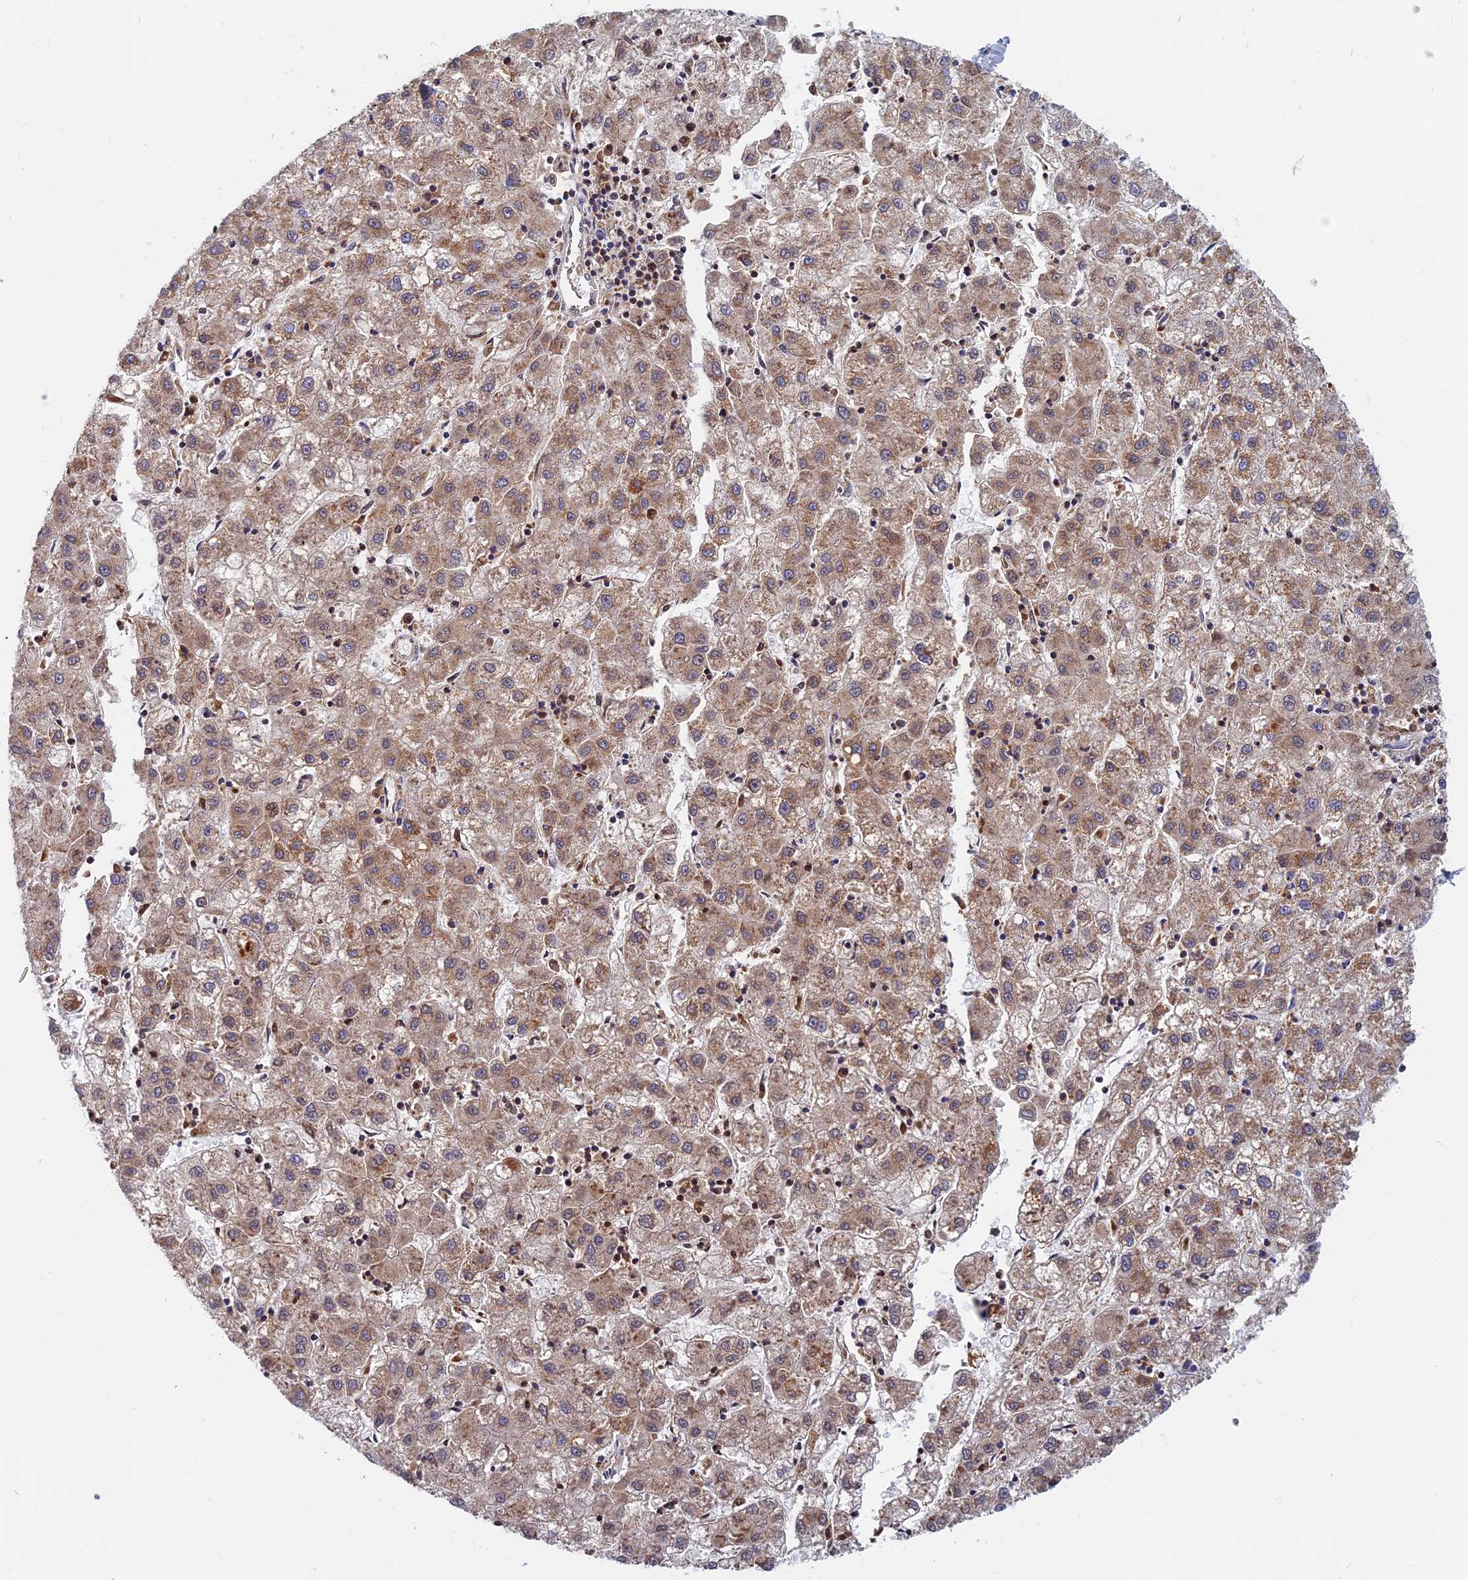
{"staining": {"intensity": "moderate", "quantity": ">75%", "location": "cytoplasmic/membranous"}, "tissue": "liver cancer", "cell_type": "Tumor cells", "image_type": "cancer", "snomed": [{"axis": "morphology", "description": "Carcinoma, Hepatocellular, NOS"}, {"axis": "topography", "description": "Liver"}], "caption": "This photomicrograph demonstrates immunohistochemistry staining of human hepatocellular carcinoma (liver), with medium moderate cytoplasmic/membranous positivity in about >75% of tumor cells.", "gene": "HSD17B8", "patient": {"sex": "male", "age": 72}}